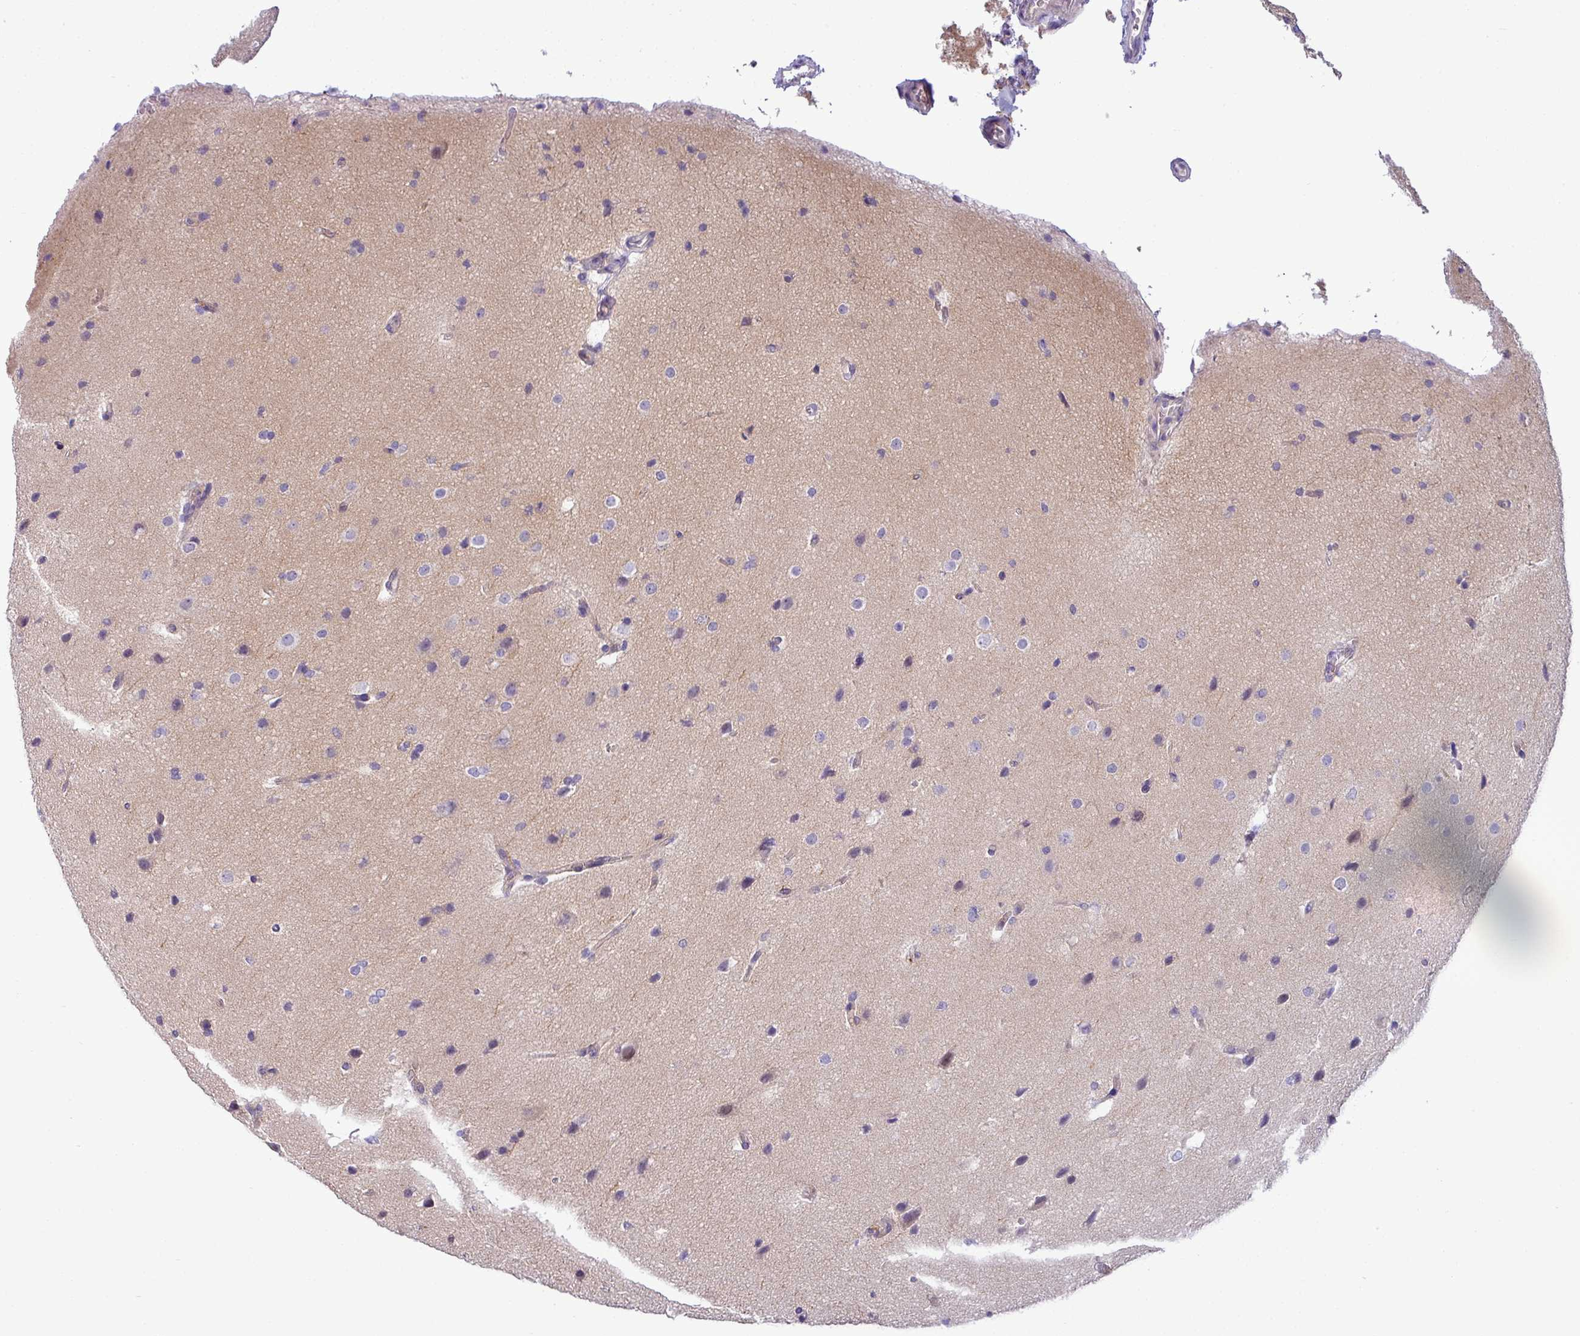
{"staining": {"intensity": "negative", "quantity": "none", "location": "none"}, "tissue": "glioma", "cell_type": "Tumor cells", "image_type": "cancer", "snomed": [{"axis": "morphology", "description": "Glioma, malignant, Low grade"}, {"axis": "topography", "description": "Brain"}], "caption": "Malignant glioma (low-grade) stained for a protein using immunohistochemistry reveals no staining tumor cells.", "gene": "ACAP3", "patient": {"sex": "female", "age": 37}}